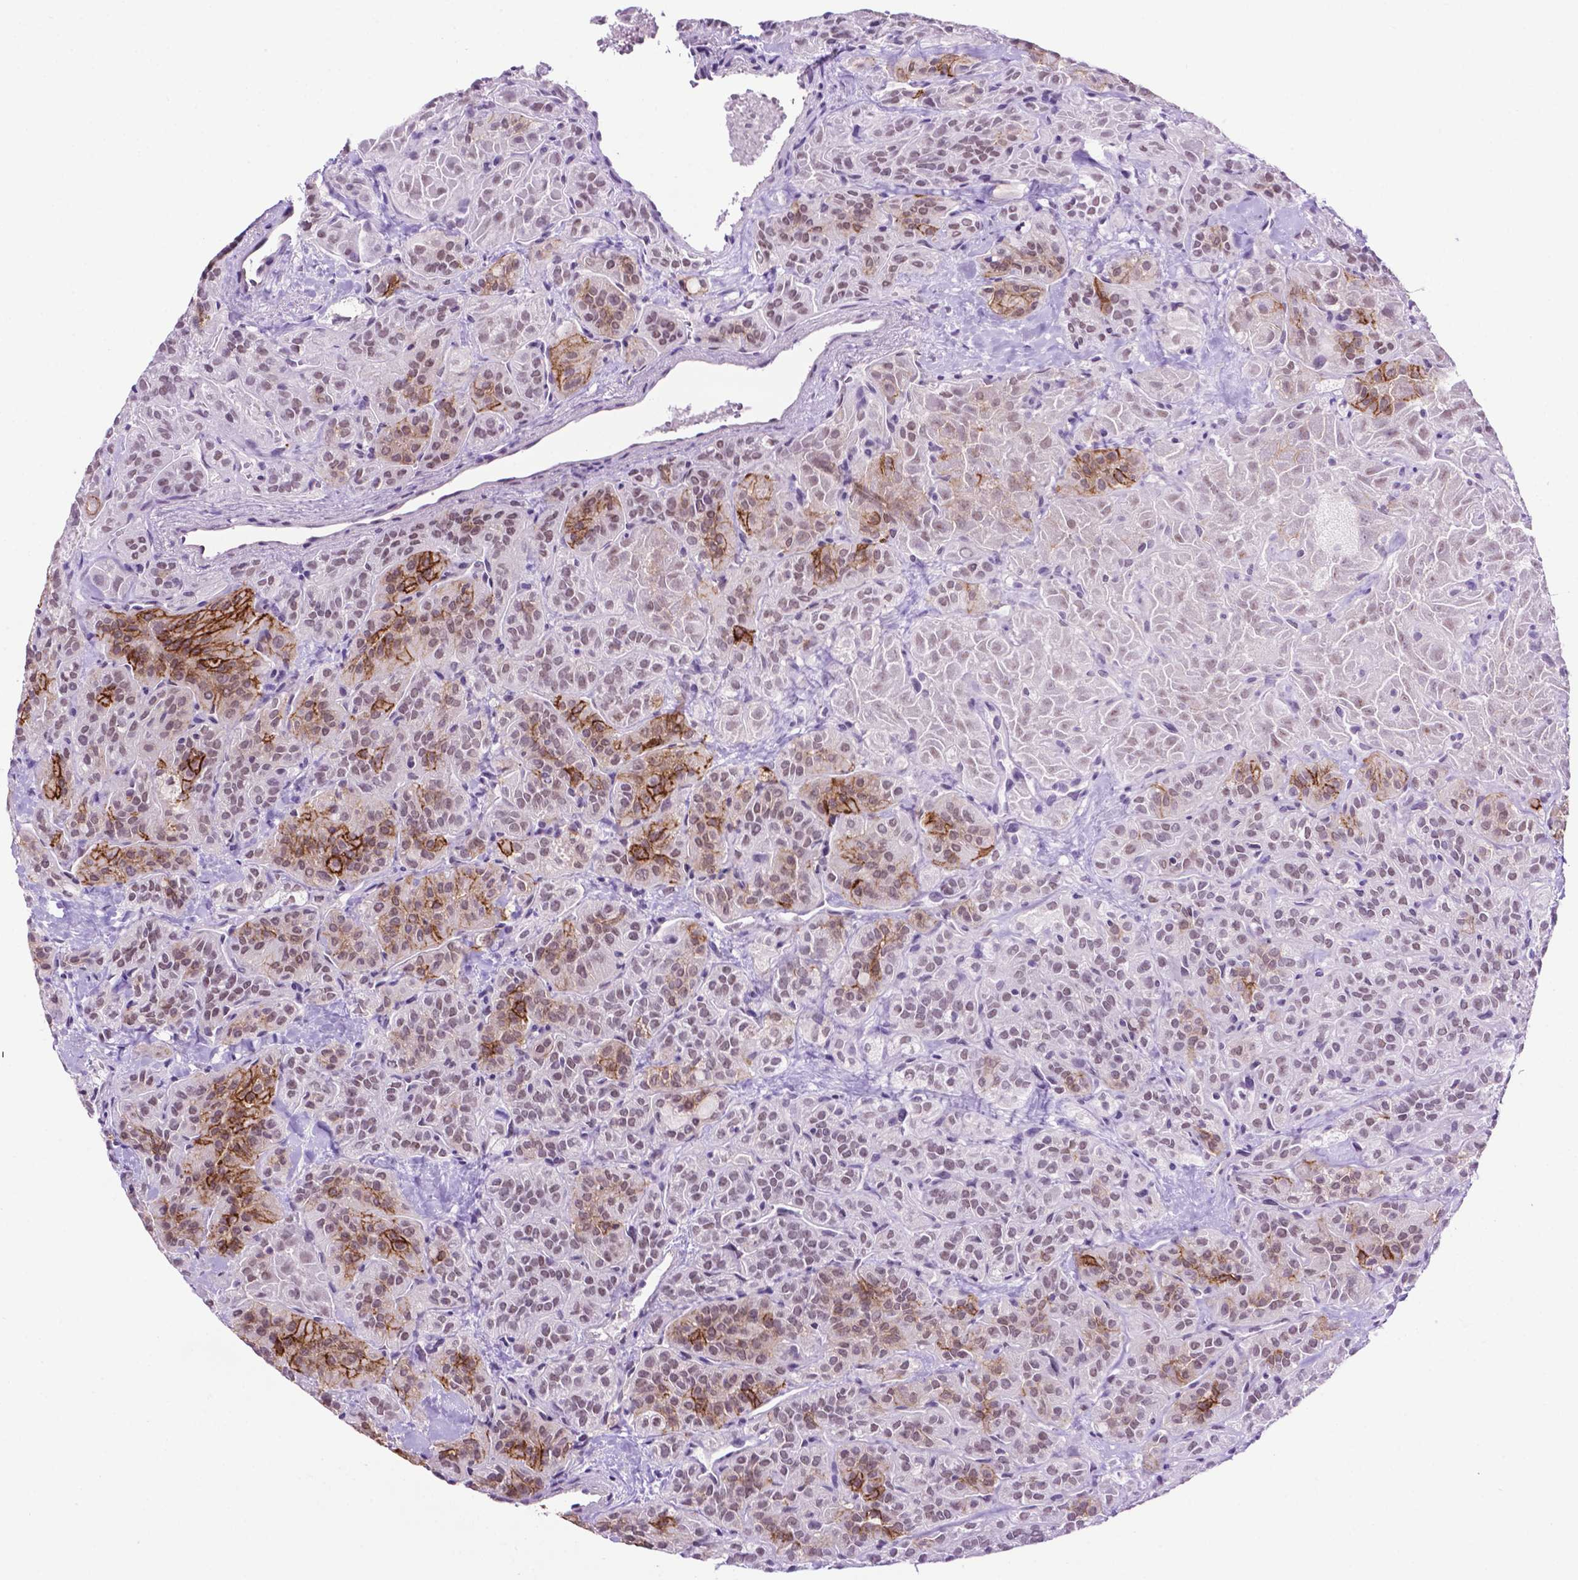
{"staining": {"intensity": "strong", "quantity": "<25%", "location": "cytoplasmic/membranous"}, "tissue": "thyroid cancer", "cell_type": "Tumor cells", "image_type": "cancer", "snomed": [{"axis": "morphology", "description": "Papillary adenocarcinoma, NOS"}, {"axis": "topography", "description": "Thyroid gland"}], "caption": "Immunohistochemical staining of papillary adenocarcinoma (thyroid) reveals medium levels of strong cytoplasmic/membranous protein positivity in approximately <25% of tumor cells. (DAB (3,3'-diaminobenzidine) IHC with brightfield microscopy, high magnification).", "gene": "TACSTD2", "patient": {"sex": "female", "age": 45}}